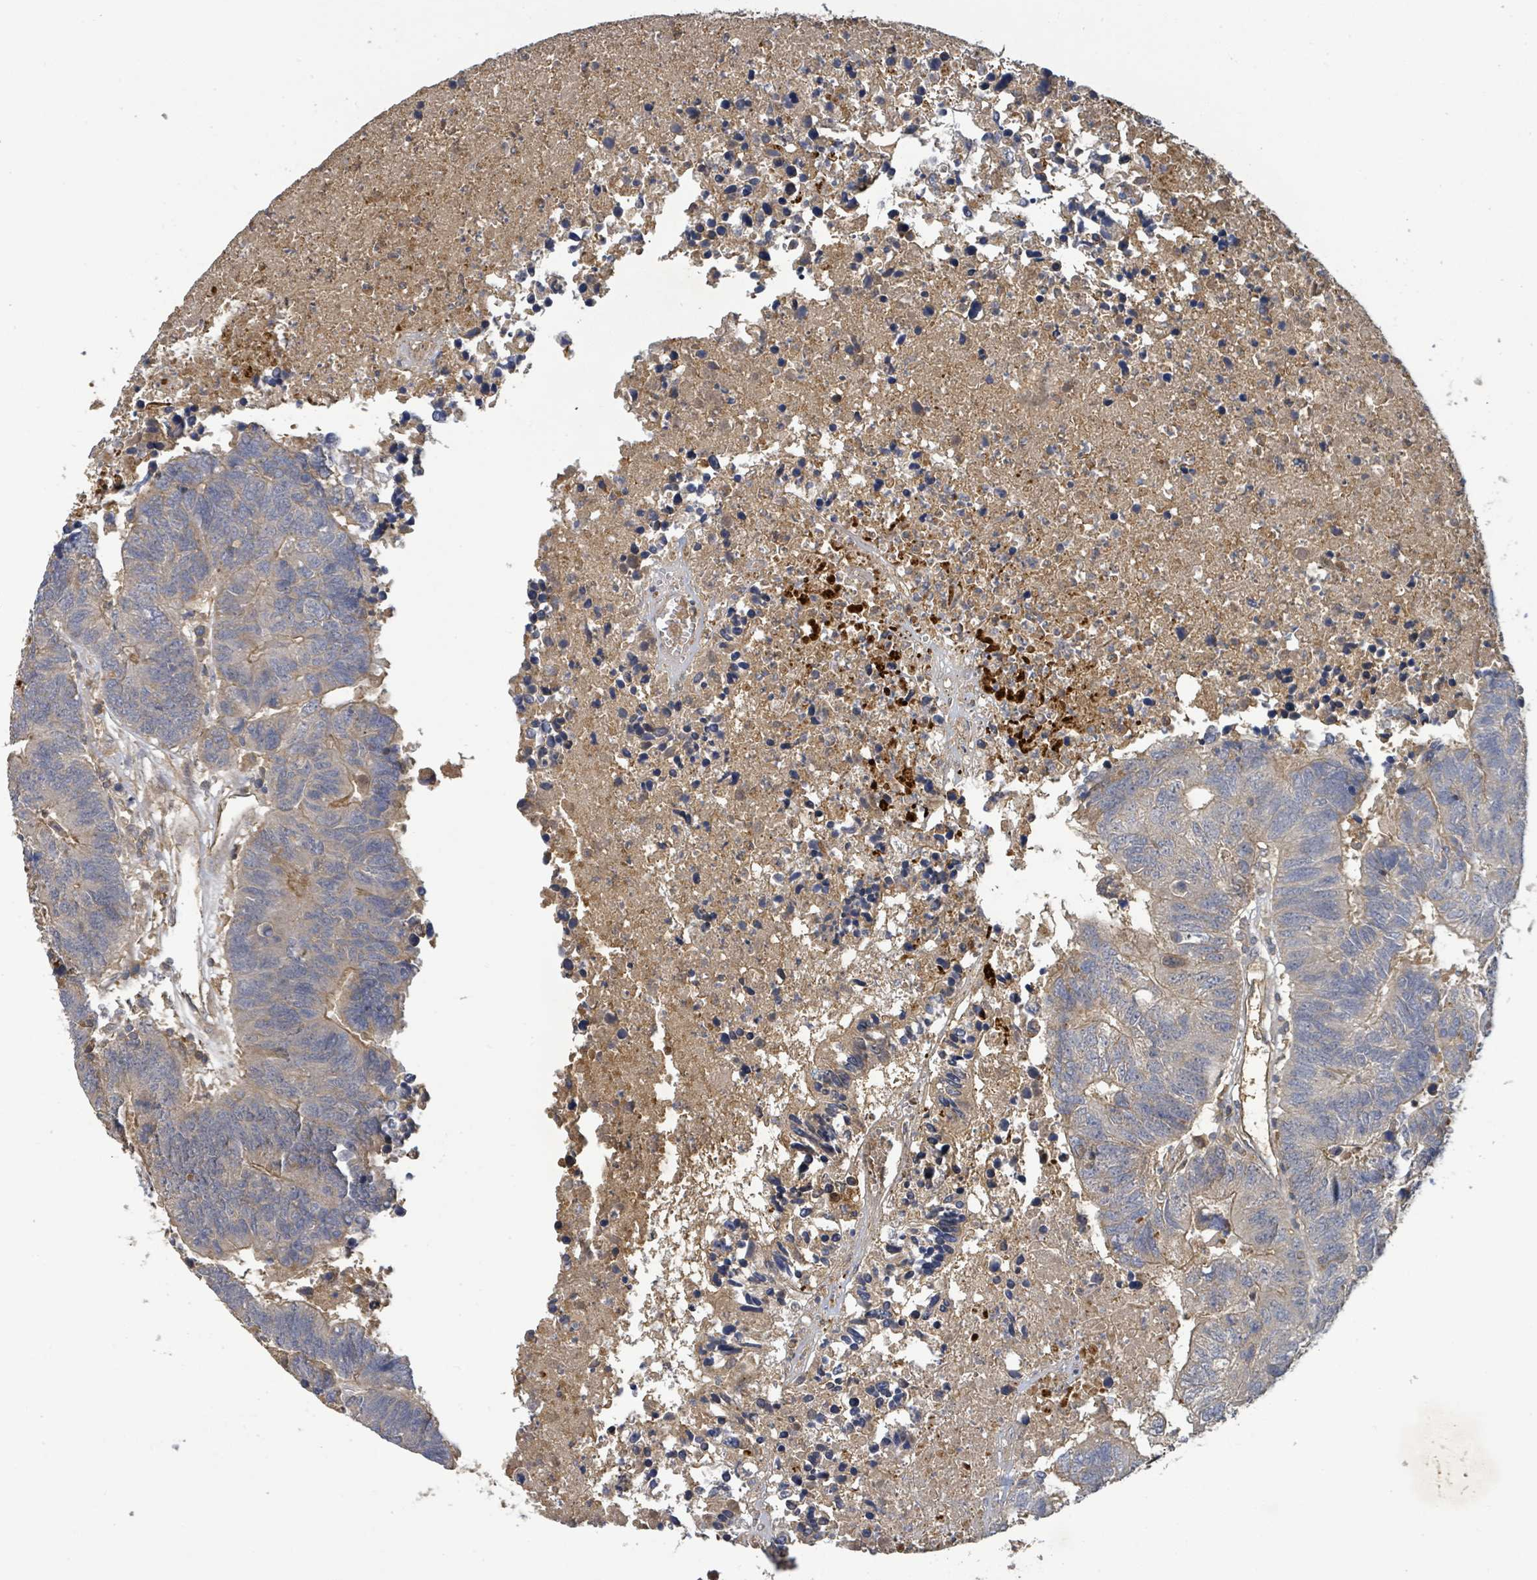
{"staining": {"intensity": "weak", "quantity": "<25%", "location": "cytoplasmic/membranous"}, "tissue": "colorectal cancer", "cell_type": "Tumor cells", "image_type": "cancer", "snomed": [{"axis": "morphology", "description": "Adenocarcinoma, NOS"}, {"axis": "topography", "description": "Colon"}], "caption": "Tumor cells are negative for protein expression in human colorectal adenocarcinoma.", "gene": "STARD4", "patient": {"sex": "female", "age": 48}}